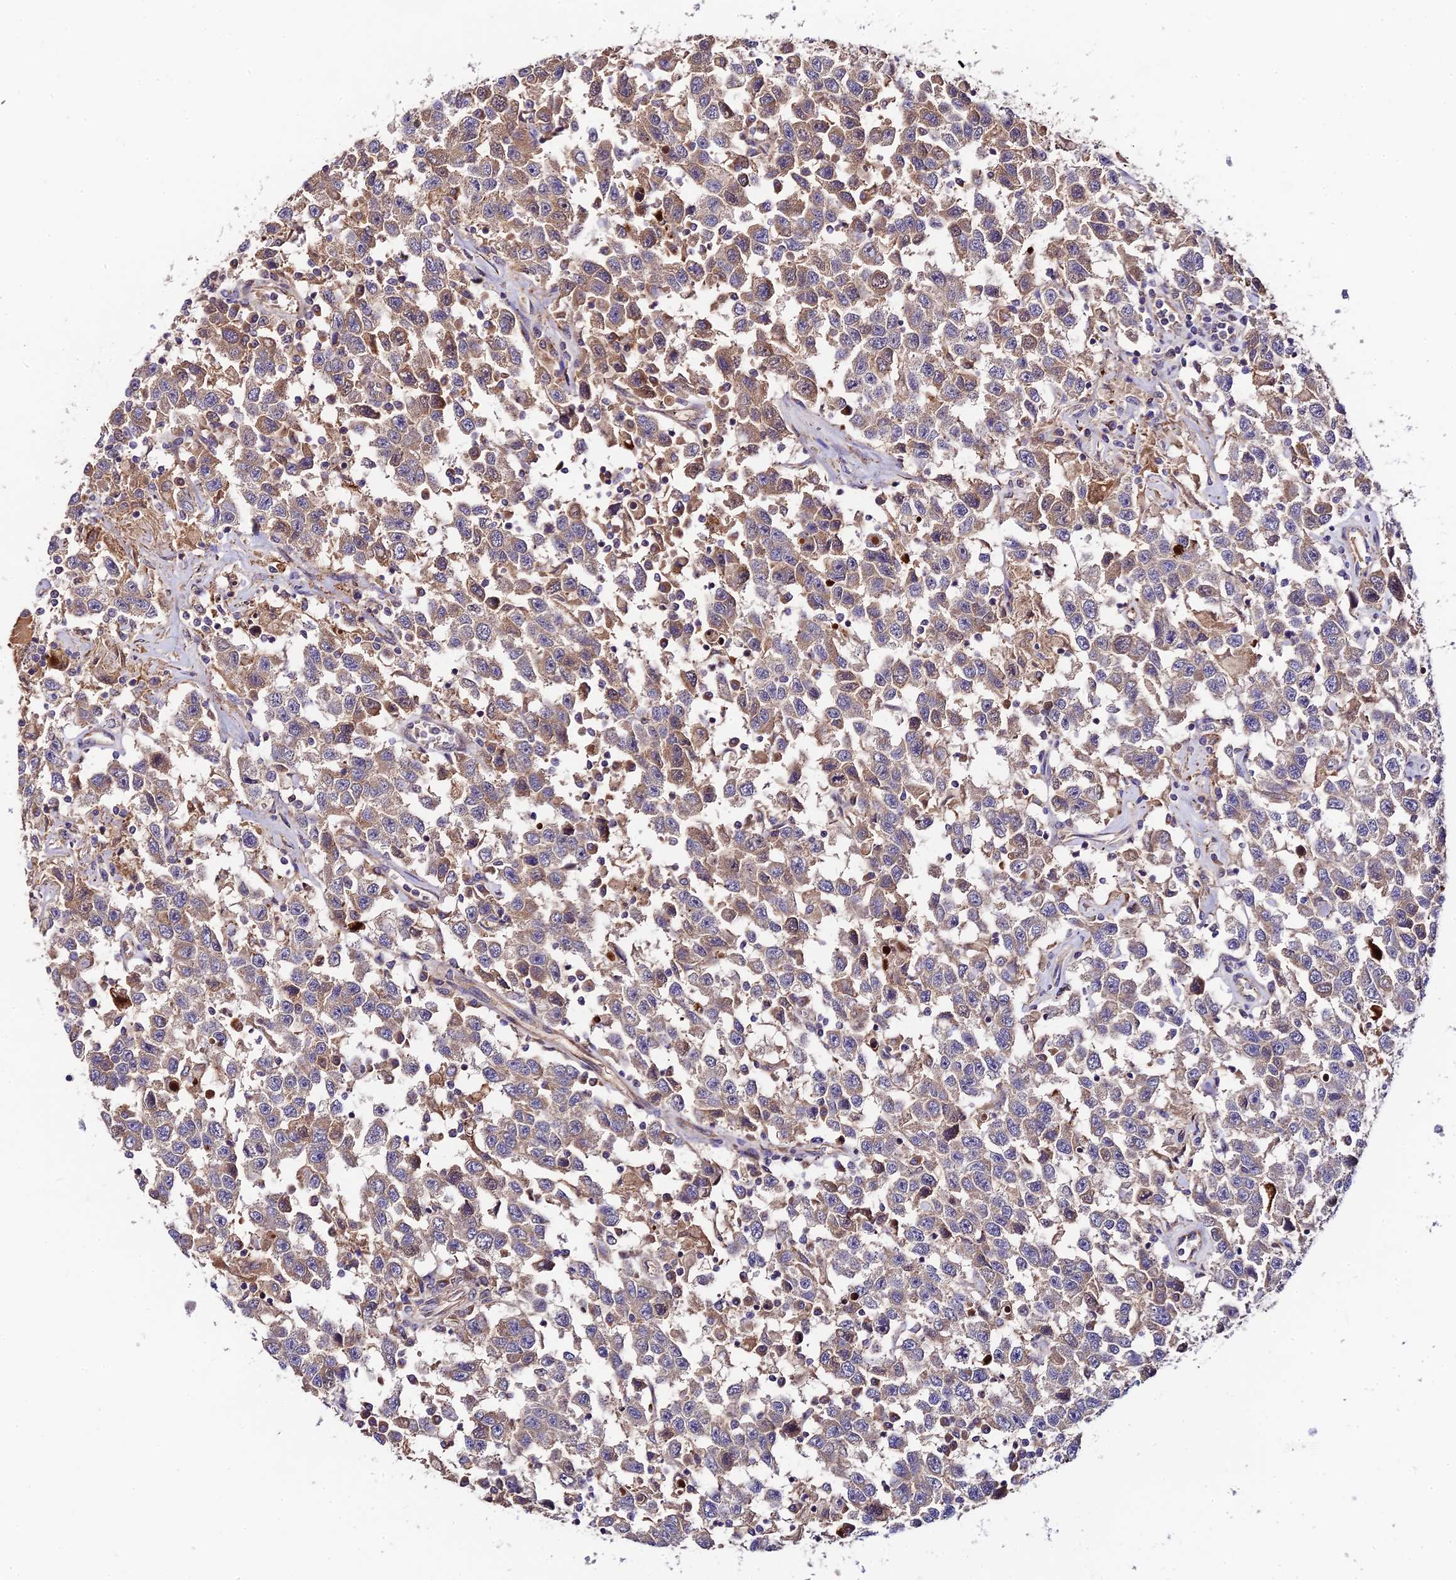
{"staining": {"intensity": "weak", "quantity": "25%-75%", "location": "cytoplasmic/membranous"}, "tissue": "testis cancer", "cell_type": "Tumor cells", "image_type": "cancer", "snomed": [{"axis": "morphology", "description": "Seminoma, NOS"}, {"axis": "topography", "description": "Testis"}], "caption": "Weak cytoplasmic/membranous protein staining is appreciated in approximately 25%-75% of tumor cells in testis cancer (seminoma). The staining is performed using DAB brown chromogen to label protein expression. The nuclei are counter-stained blue using hematoxylin.", "gene": "C3orf20", "patient": {"sex": "male", "age": 41}}